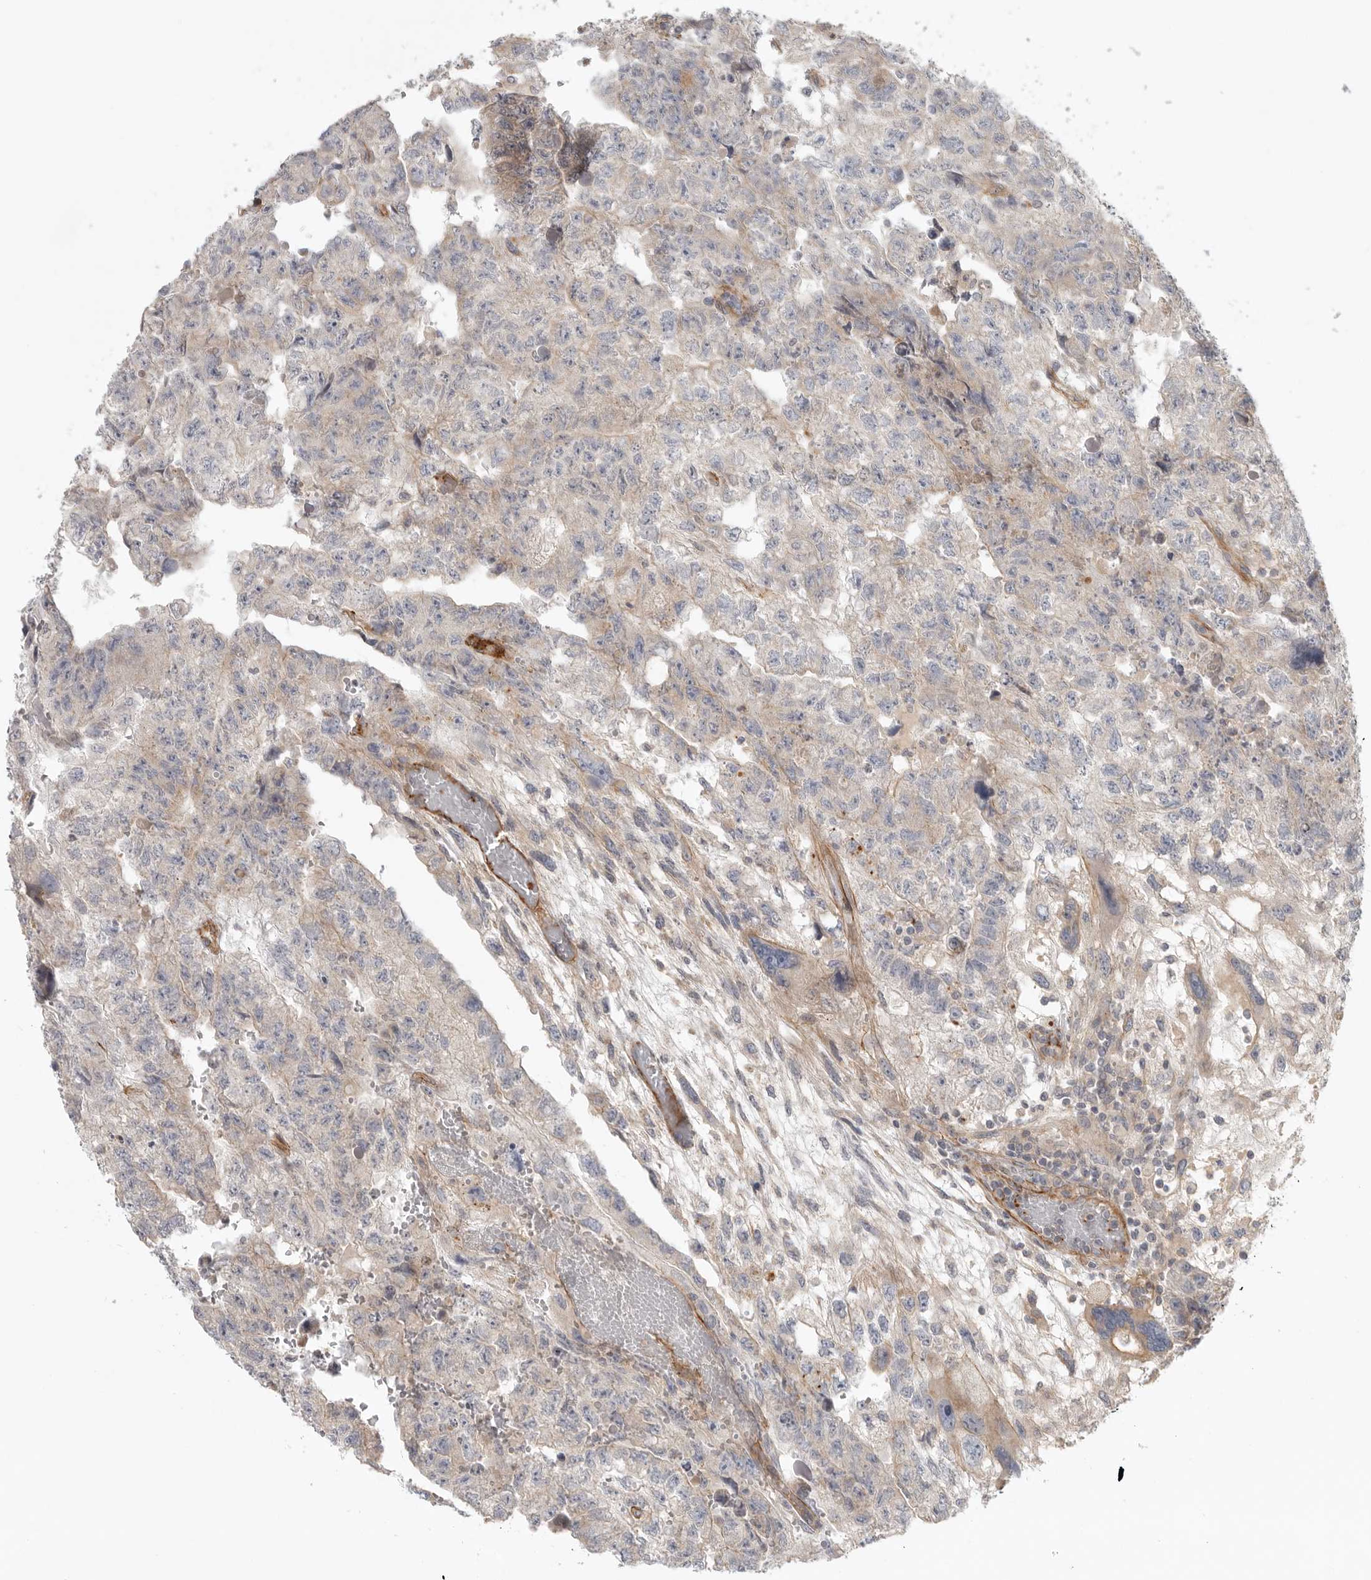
{"staining": {"intensity": "negative", "quantity": "none", "location": "none"}, "tissue": "testis cancer", "cell_type": "Tumor cells", "image_type": "cancer", "snomed": [{"axis": "morphology", "description": "Carcinoma, Embryonal, NOS"}, {"axis": "topography", "description": "Testis"}], "caption": "An immunohistochemistry photomicrograph of embryonal carcinoma (testis) is shown. There is no staining in tumor cells of embryonal carcinoma (testis).", "gene": "LONRF1", "patient": {"sex": "male", "age": 36}}